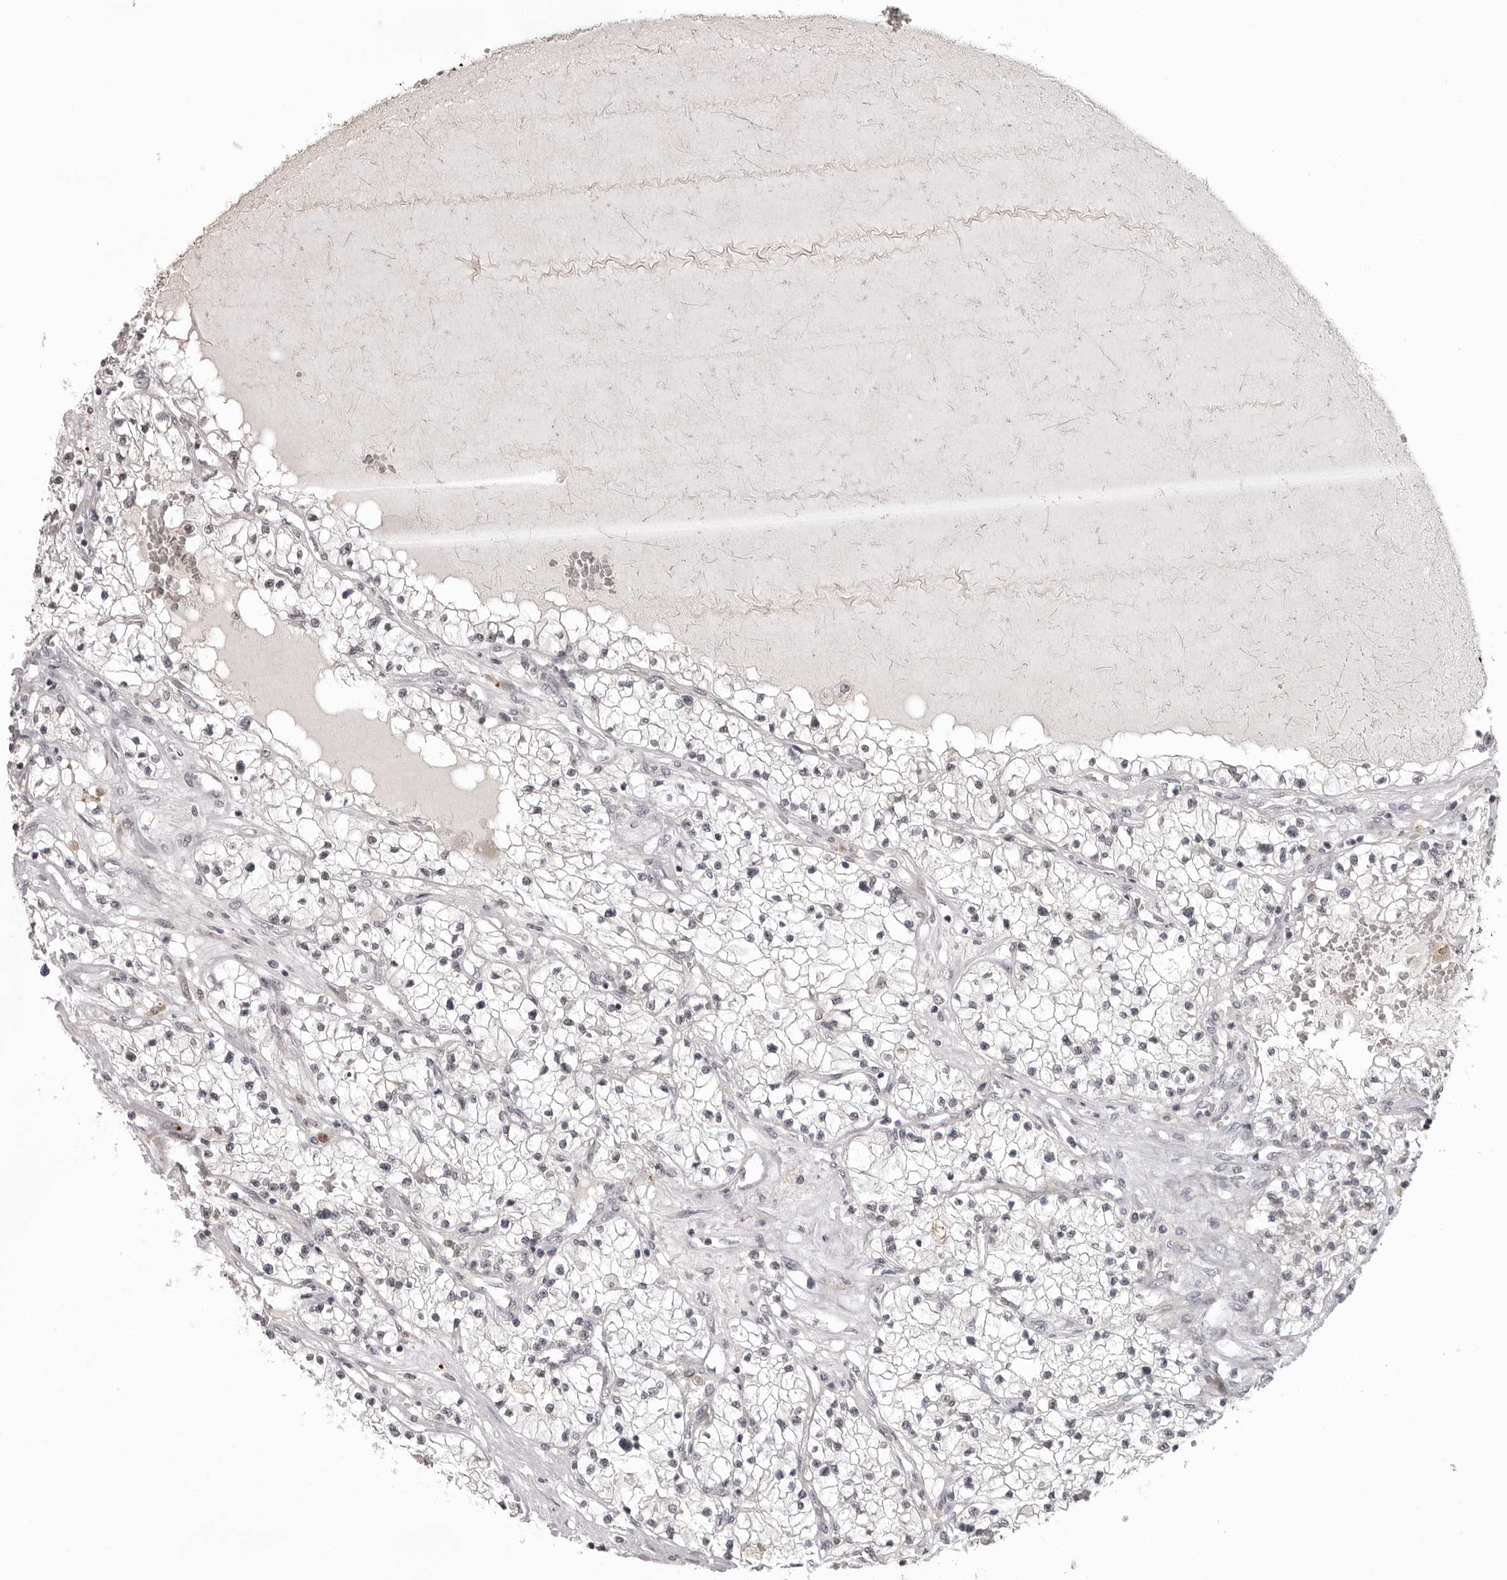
{"staining": {"intensity": "negative", "quantity": "none", "location": "none"}, "tissue": "renal cancer", "cell_type": "Tumor cells", "image_type": "cancer", "snomed": [{"axis": "morphology", "description": "Normal tissue, NOS"}, {"axis": "morphology", "description": "Adenocarcinoma, NOS"}, {"axis": "topography", "description": "Kidney"}], "caption": "Tumor cells are negative for brown protein staining in renal adenocarcinoma.", "gene": "HELZ", "patient": {"sex": "male", "age": 68}}